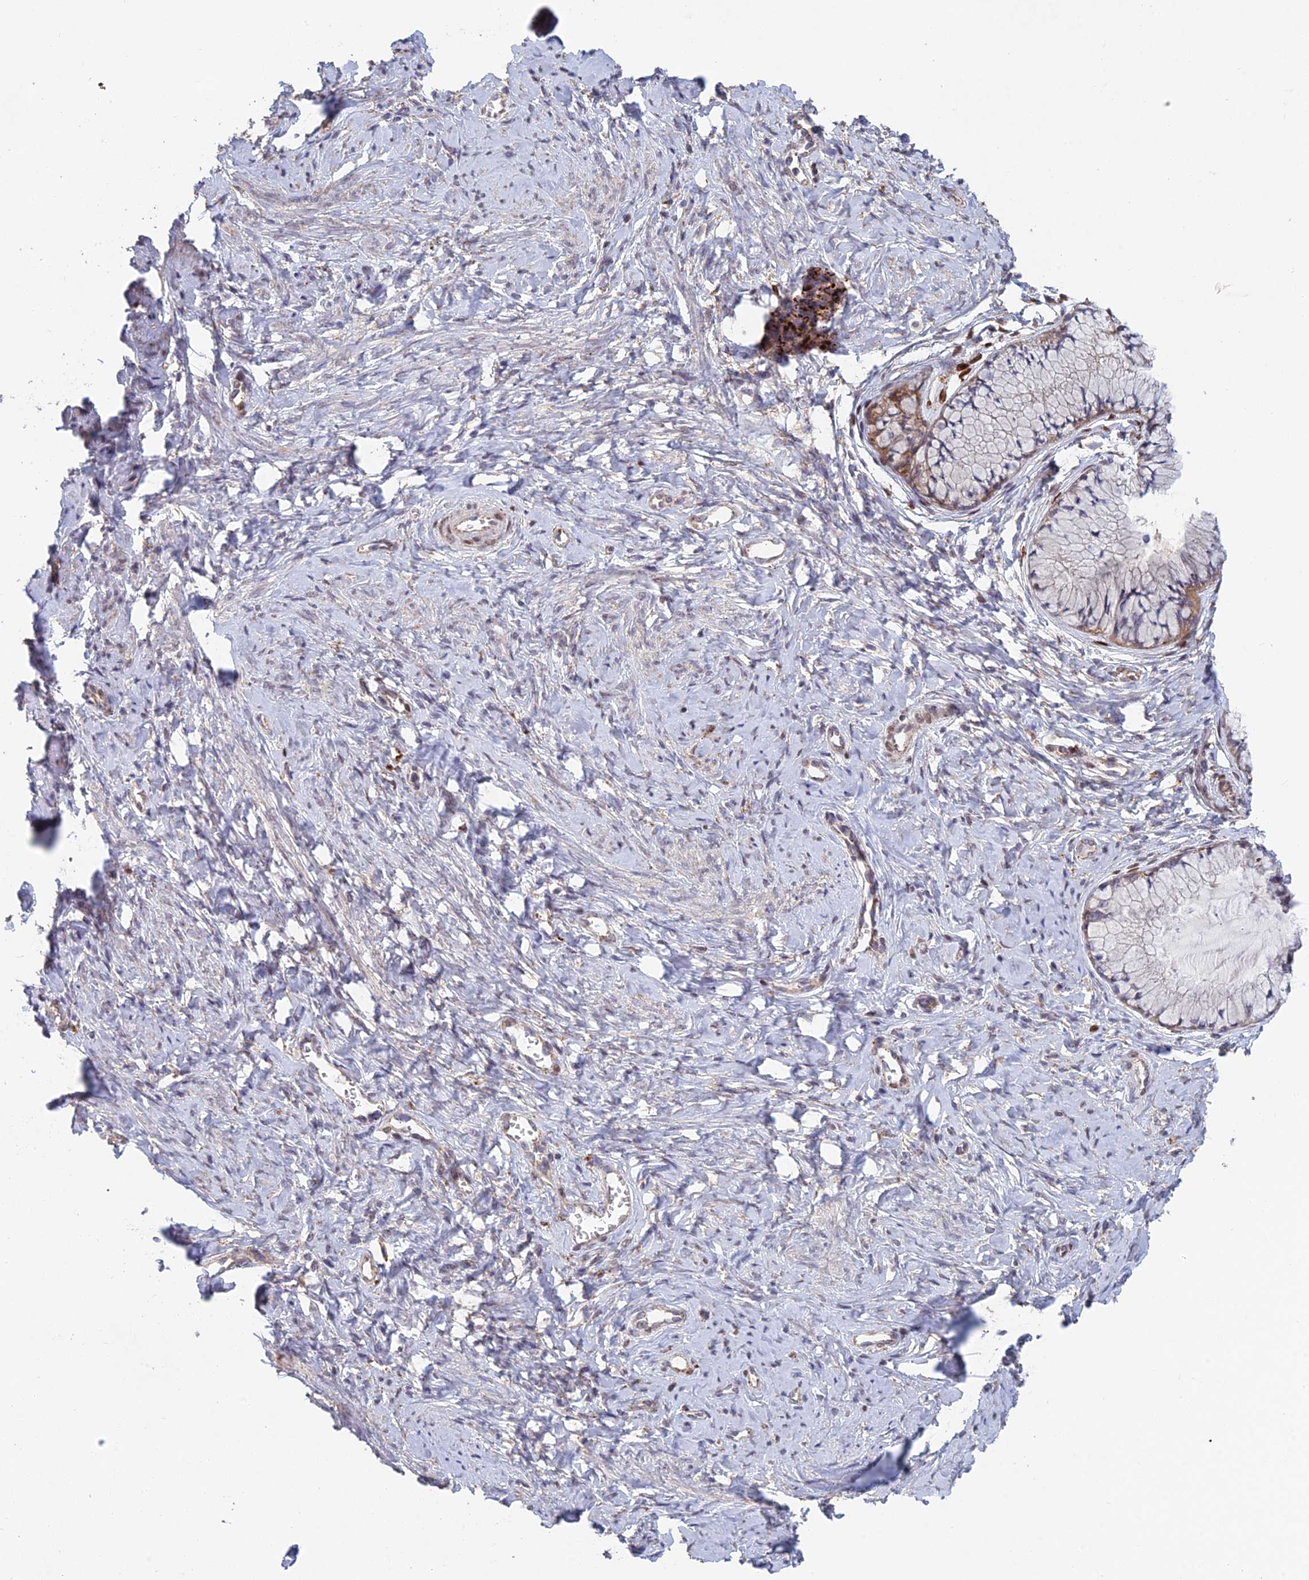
{"staining": {"intensity": "moderate", "quantity": "<25%", "location": "cytoplasmic/membranous"}, "tissue": "cervix", "cell_type": "Glandular cells", "image_type": "normal", "snomed": [{"axis": "morphology", "description": "Normal tissue, NOS"}, {"axis": "topography", "description": "Cervix"}], "caption": "Immunohistochemical staining of unremarkable human cervix demonstrates moderate cytoplasmic/membranous protein positivity in about <25% of glandular cells. (DAB = brown stain, brightfield microscopy at high magnification).", "gene": "FOXS1", "patient": {"sex": "female", "age": 42}}